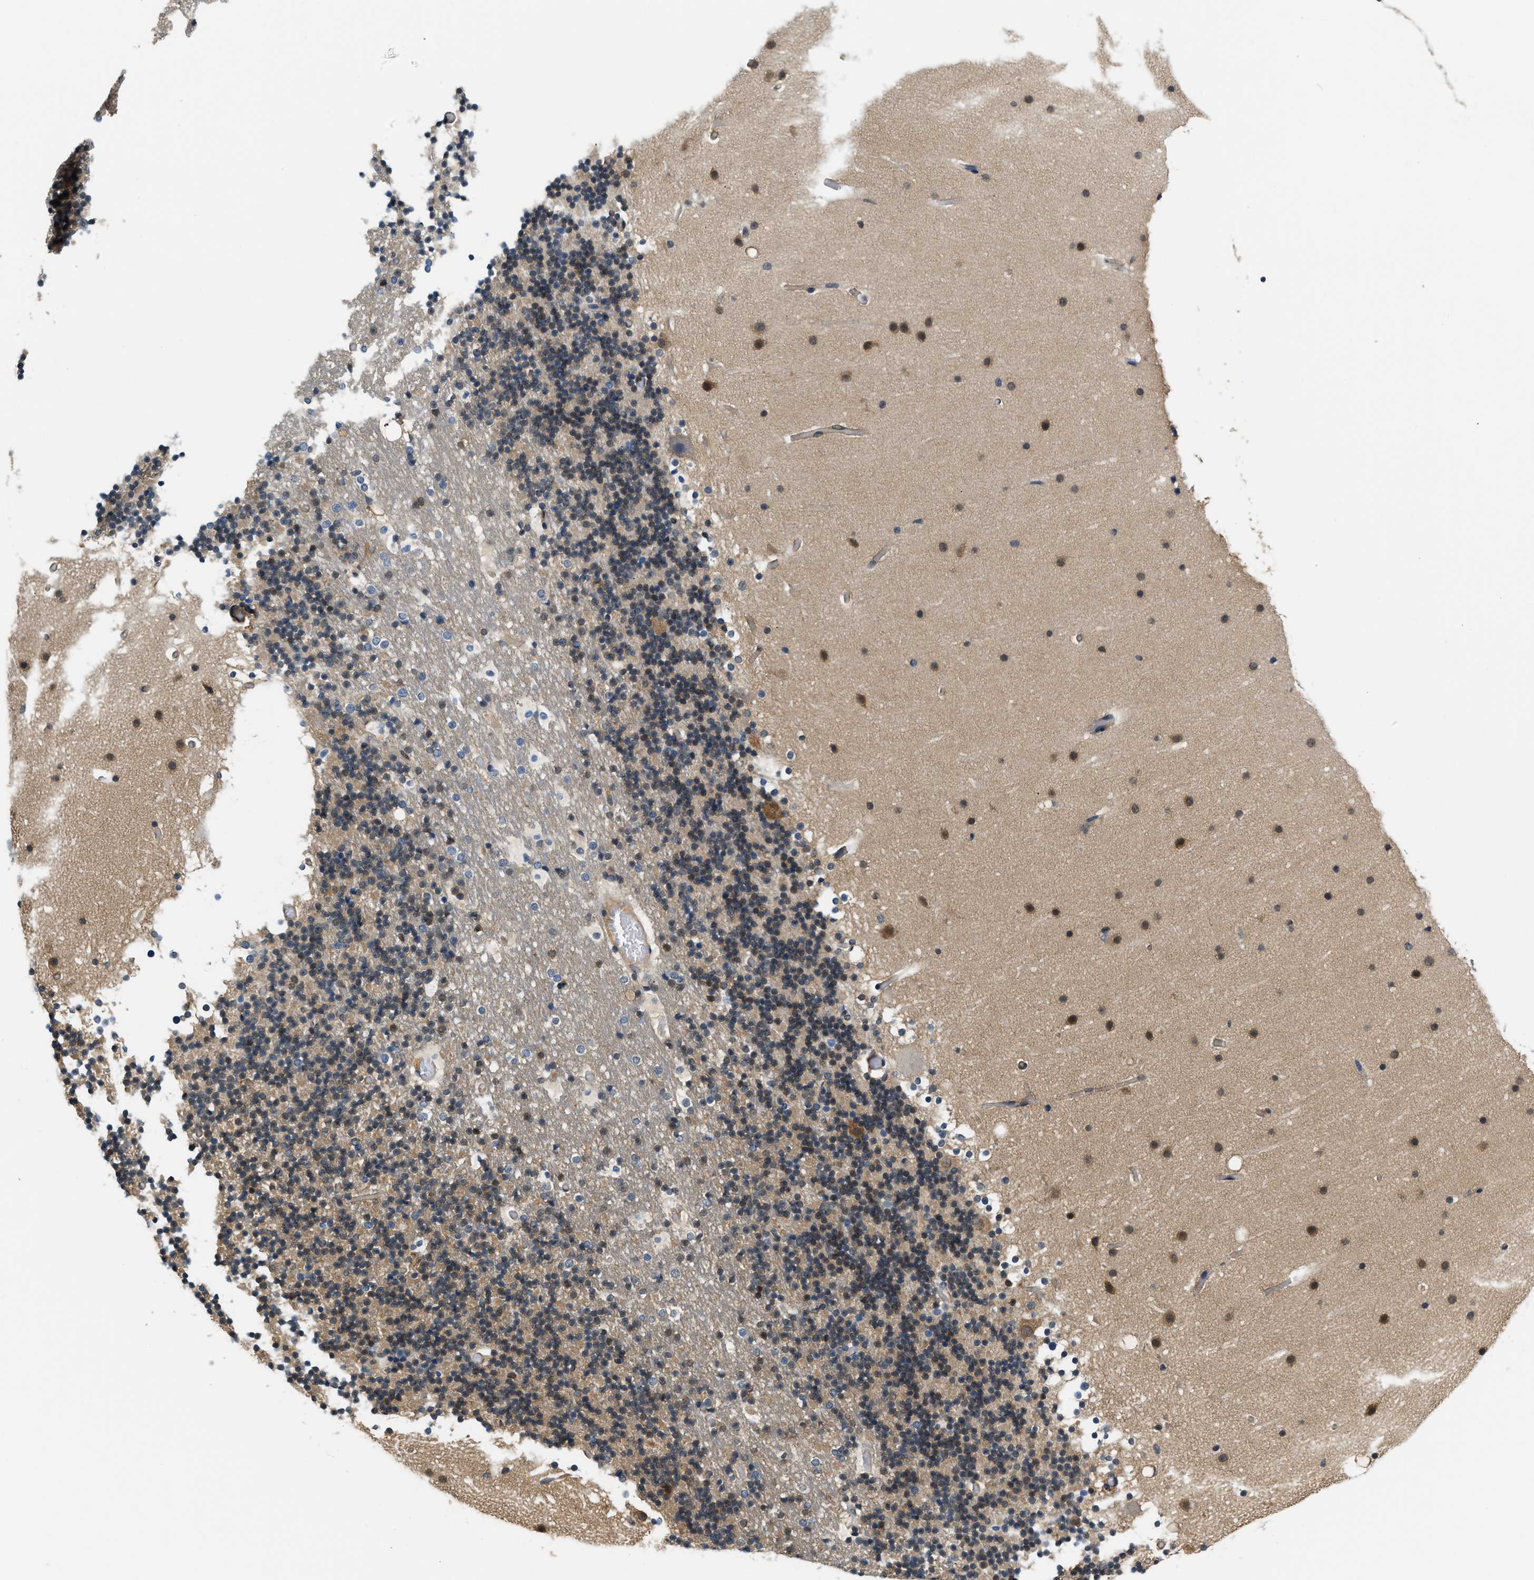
{"staining": {"intensity": "moderate", "quantity": "25%-75%", "location": "cytoplasmic/membranous"}, "tissue": "cerebellum", "cell_type": "Cells in granular layer", "image_type": "normal", "snomed": [{"axis": "morphology", "description": "Normal tissue, NOS"}, {"axis": "topography", "description": "Cerebellum"}], "caption": "Approximately 25%-75% of cells in granular layer in unremarkable cerebellum display moderate cytoplasmic/membranous protein expression as visualized by brown immunohistochemical staining.", "gene": "EIF4EBP2", "patient": {"sex": "male", "age": 57}}